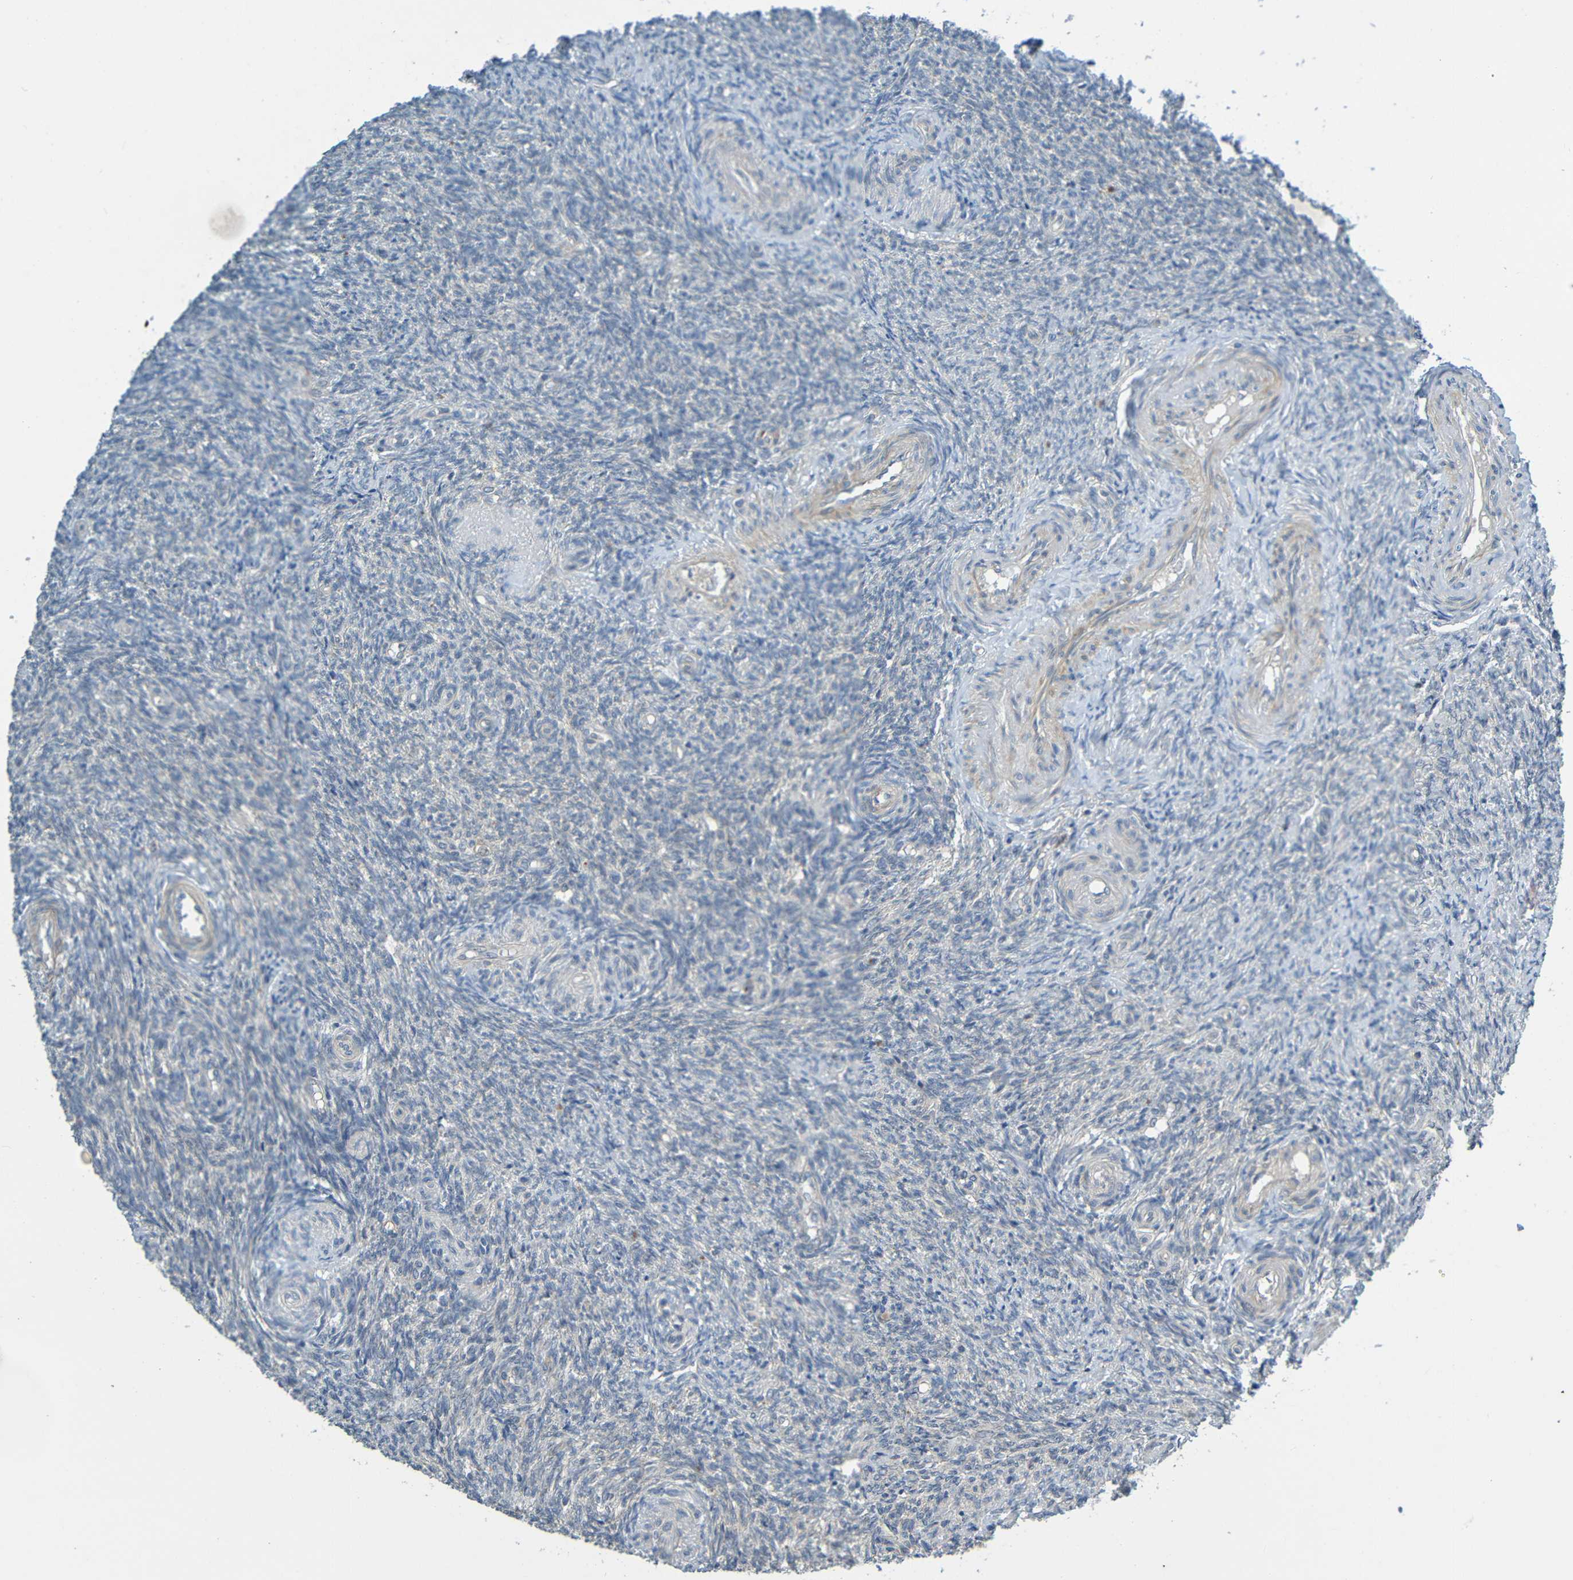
{"staining": {"intensity": "weak", "quantity": "<25%", "location": "cytoplasmic/membranous"}, "tissue": "ovary", "cell_type": "Ovarian stroma cells", "image_type": "normal", "snomed": [{"axis": "morphology", "description": "Normal tissue, NOS"}, {"axis": "topography", "description": "Ovary"}], "caption": "DAB immunohistochemical staining of unremarkable human ovary displays no significant expression in ovarian stroma cells.", "gene": "CYP4F2", "patient": {"sex": "female", "age": 41}}